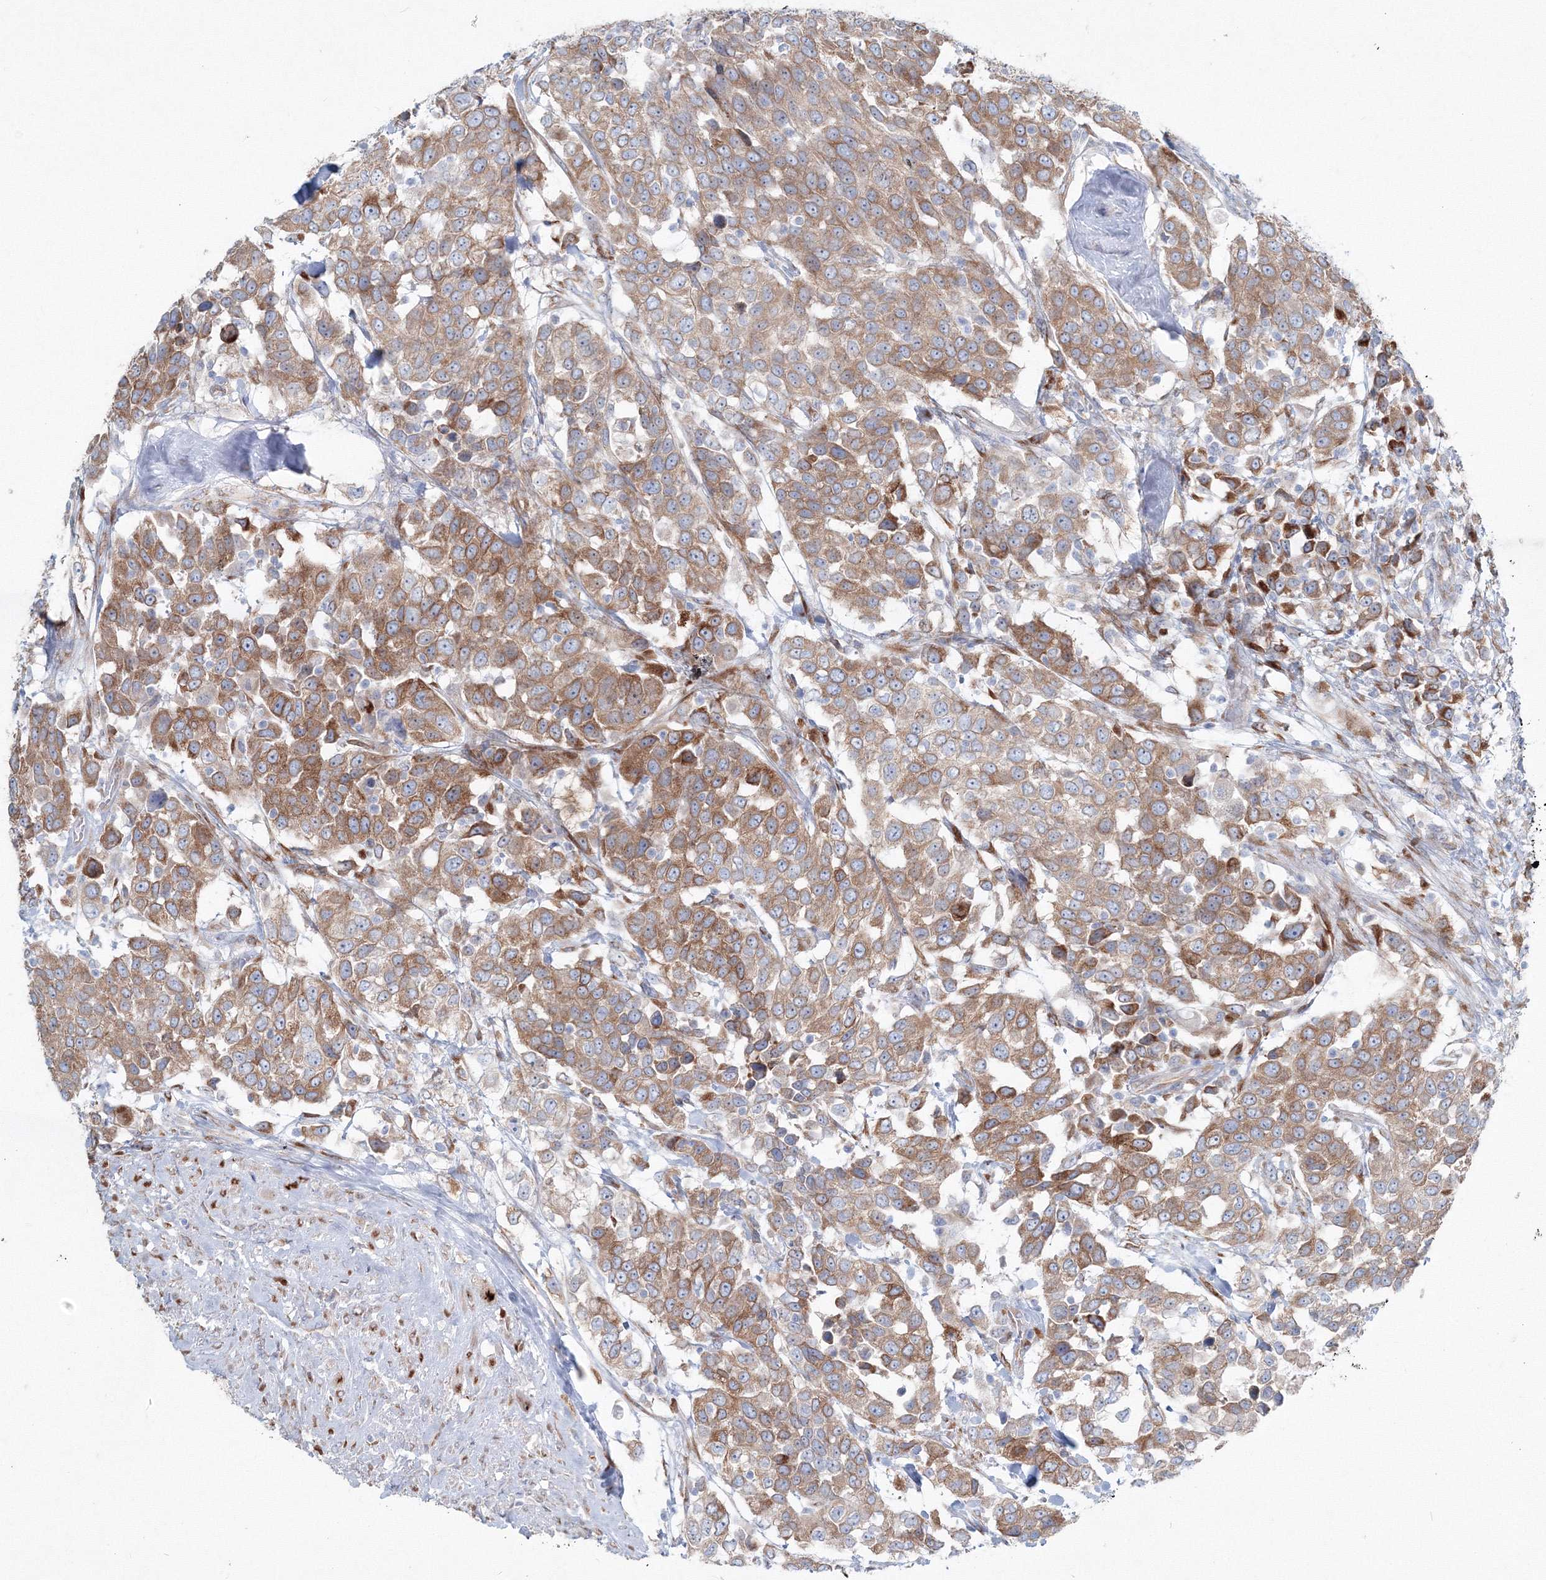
{"staining": {"intensity": "moderate", "quantity": ">75%", "location": "cytoplasmic/membranous"}, "tissue": "urothelial cancer", "cell_type": "Tumor cells", "image_type": "cancer", "snomed": [{"axis": "morphology", "description": "Urothelial carcinoma, High grade"}, {"axis": "topography", "description": "Urinary bladder"}], "caption": "A brown stain shows moderate cytoplasmic/membranous positivity of a protein in human urothelial cancer tumor cells. (DAB = brown stain, brightfield microscopy at high magnification).", "gene": "RCN1", "patient": {"sex": "female", "age": 80}}